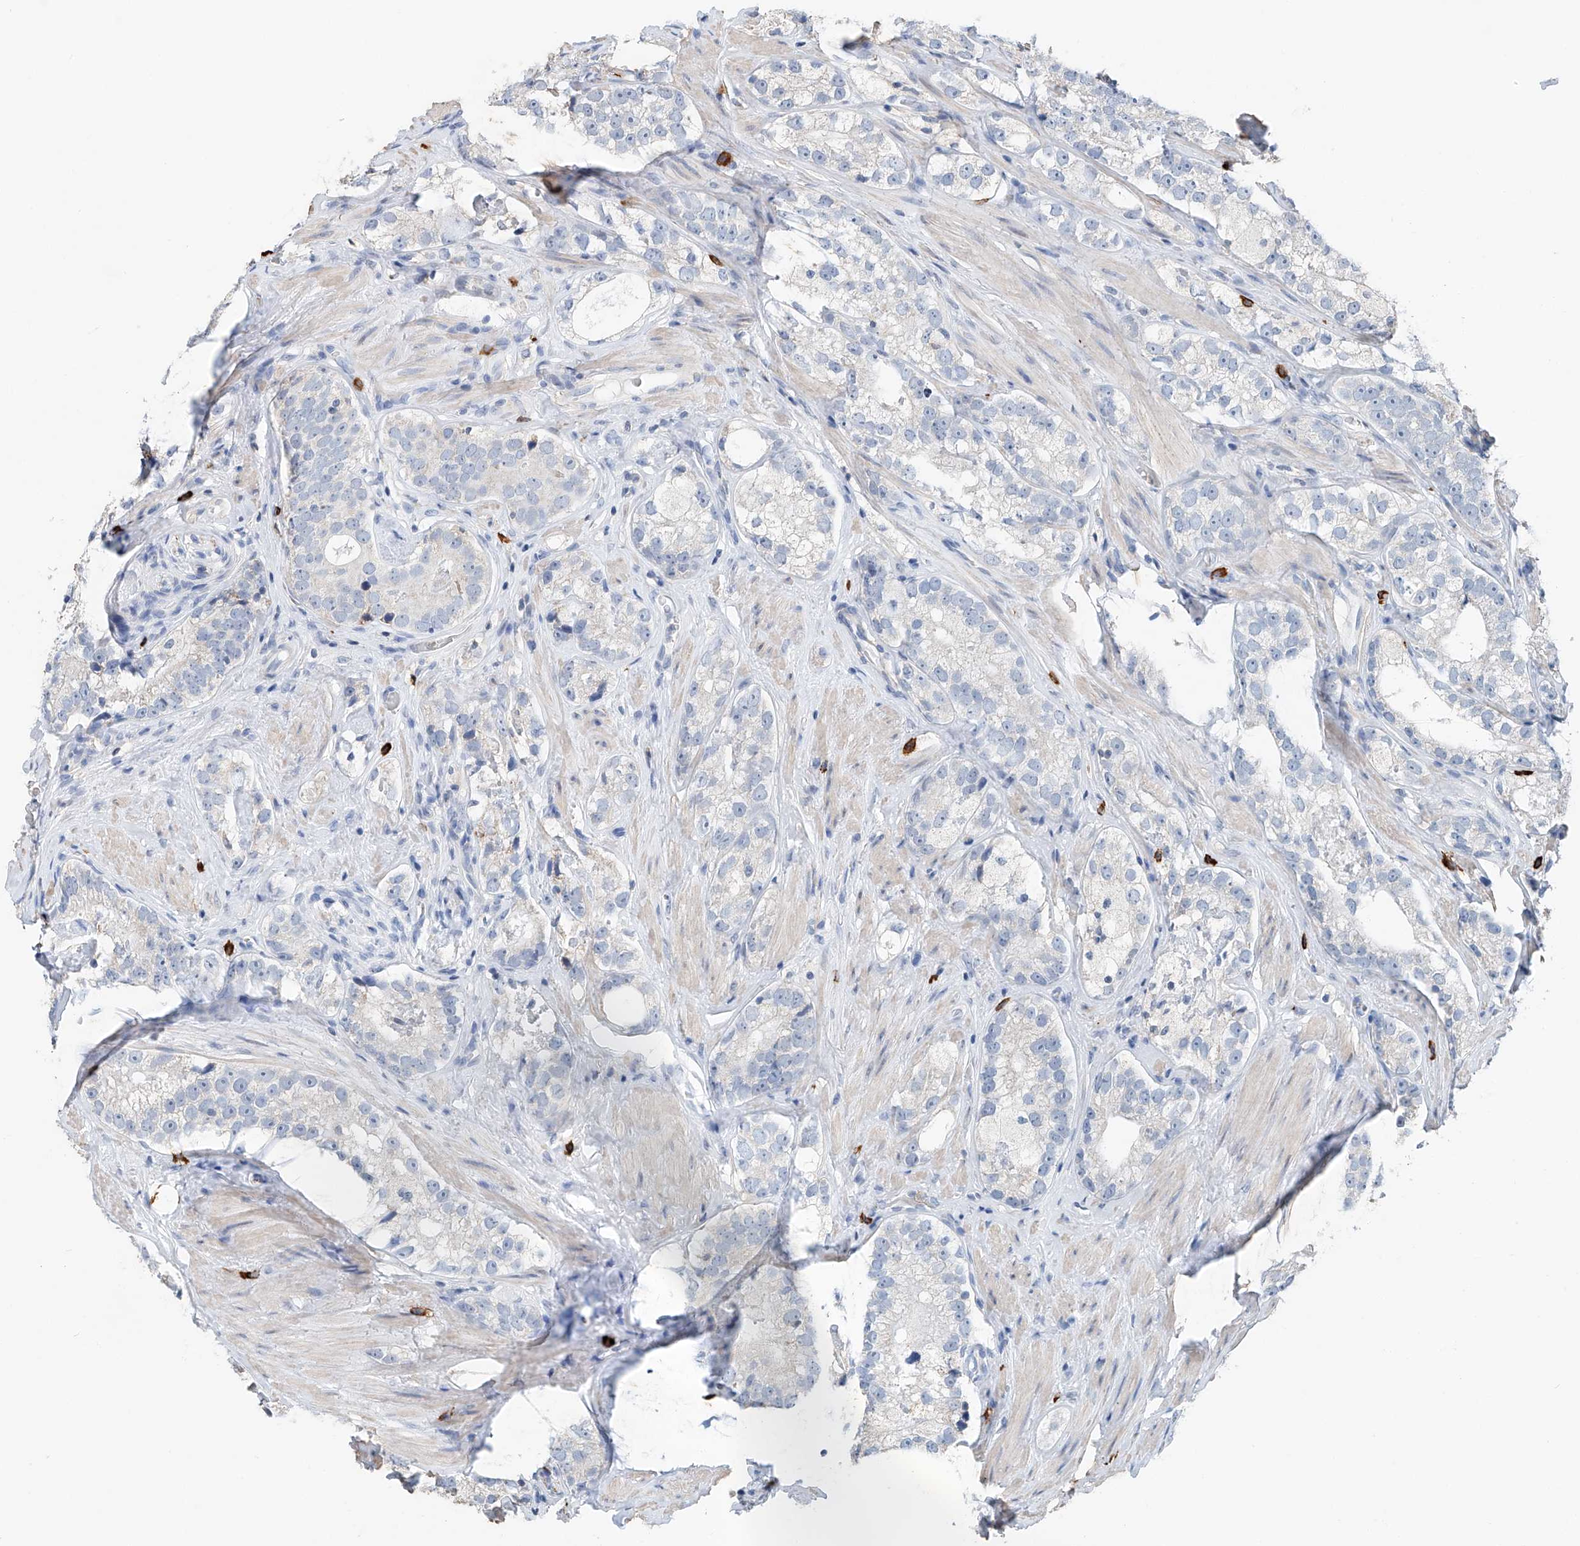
{"staining": {"intensity": "negative", "quantity": "none", "location": "none"}, "tissue": "prostate cancer", "cell_type": "Tumor cells", "image_type": "cancer", "snomed": [{"axis": "morphology", "description": "Adenocarcinoma, High grade"}, {"axis": "topography", "description": "Prostate"}], "caption": "There is no significant positivity in tumor cells of prostate adenocarcinoma (high-grade).", "gene": "KLF15", "patient": {"sex": "male", "age": 56}}